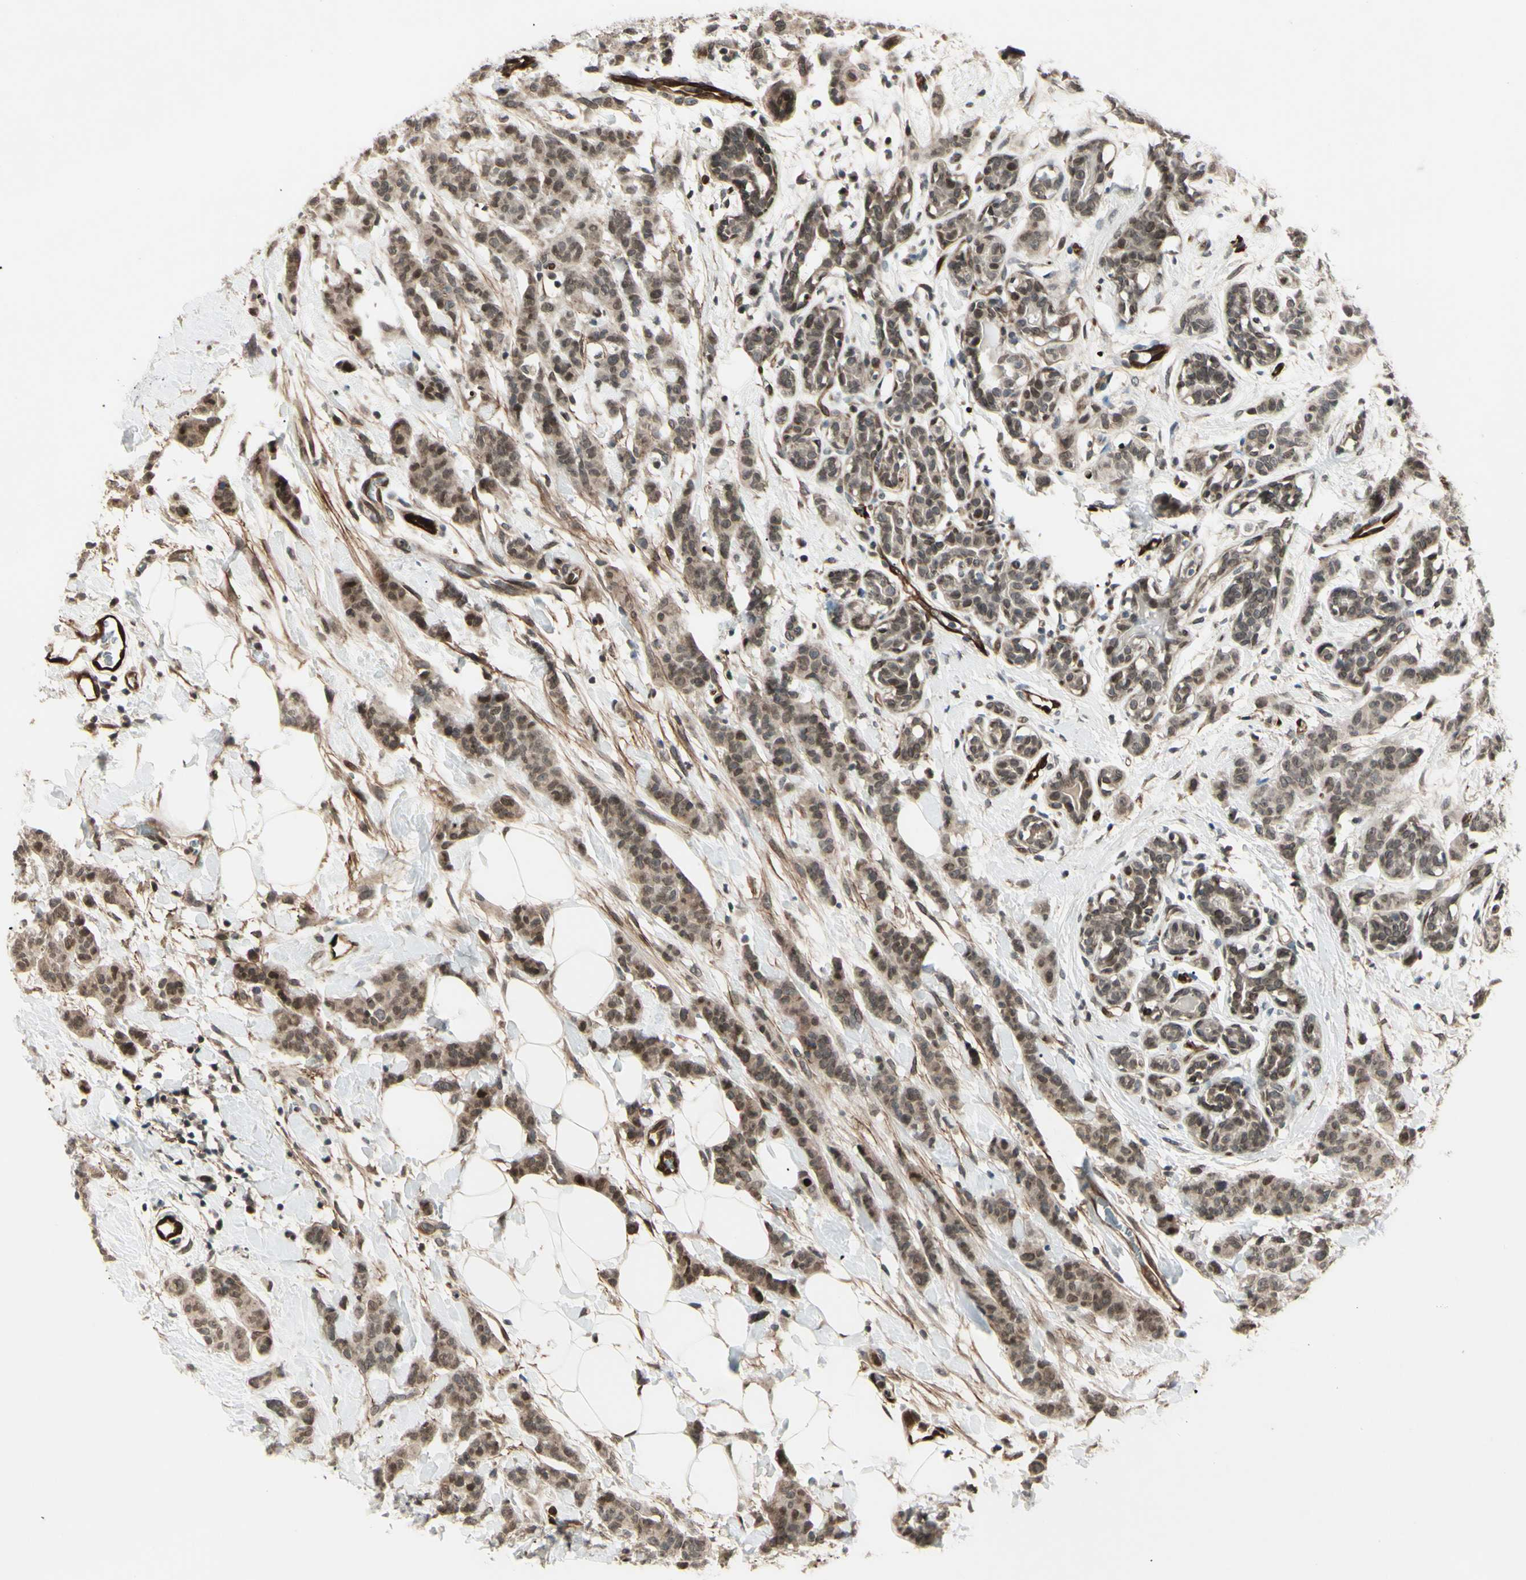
{"staining": {"intensity": "moderate", "quantity": ">75%", "location": "cytoplasmic/membranous,nuclear"}, "tissue": "breast cancer", "cell_type": "Tumor cells", "image_type": "cancer", "snomed": [{"axis": "morphology", "description": "Normal tissue, NOS"}, {"axis": "morphology", "description": "Duct carcinoma"}, {"axis": "topography", "description": "Breast"}], "caption": "Breast invasive ductal carcinoma was stained to show a protein in brown. There is medium levels of moderate cytoplasmic/membranous and nuclear positivity in approximately >75% of tumor cells.", "gene": "MLF2", "patient": {"sex": "female", "age": 40}}